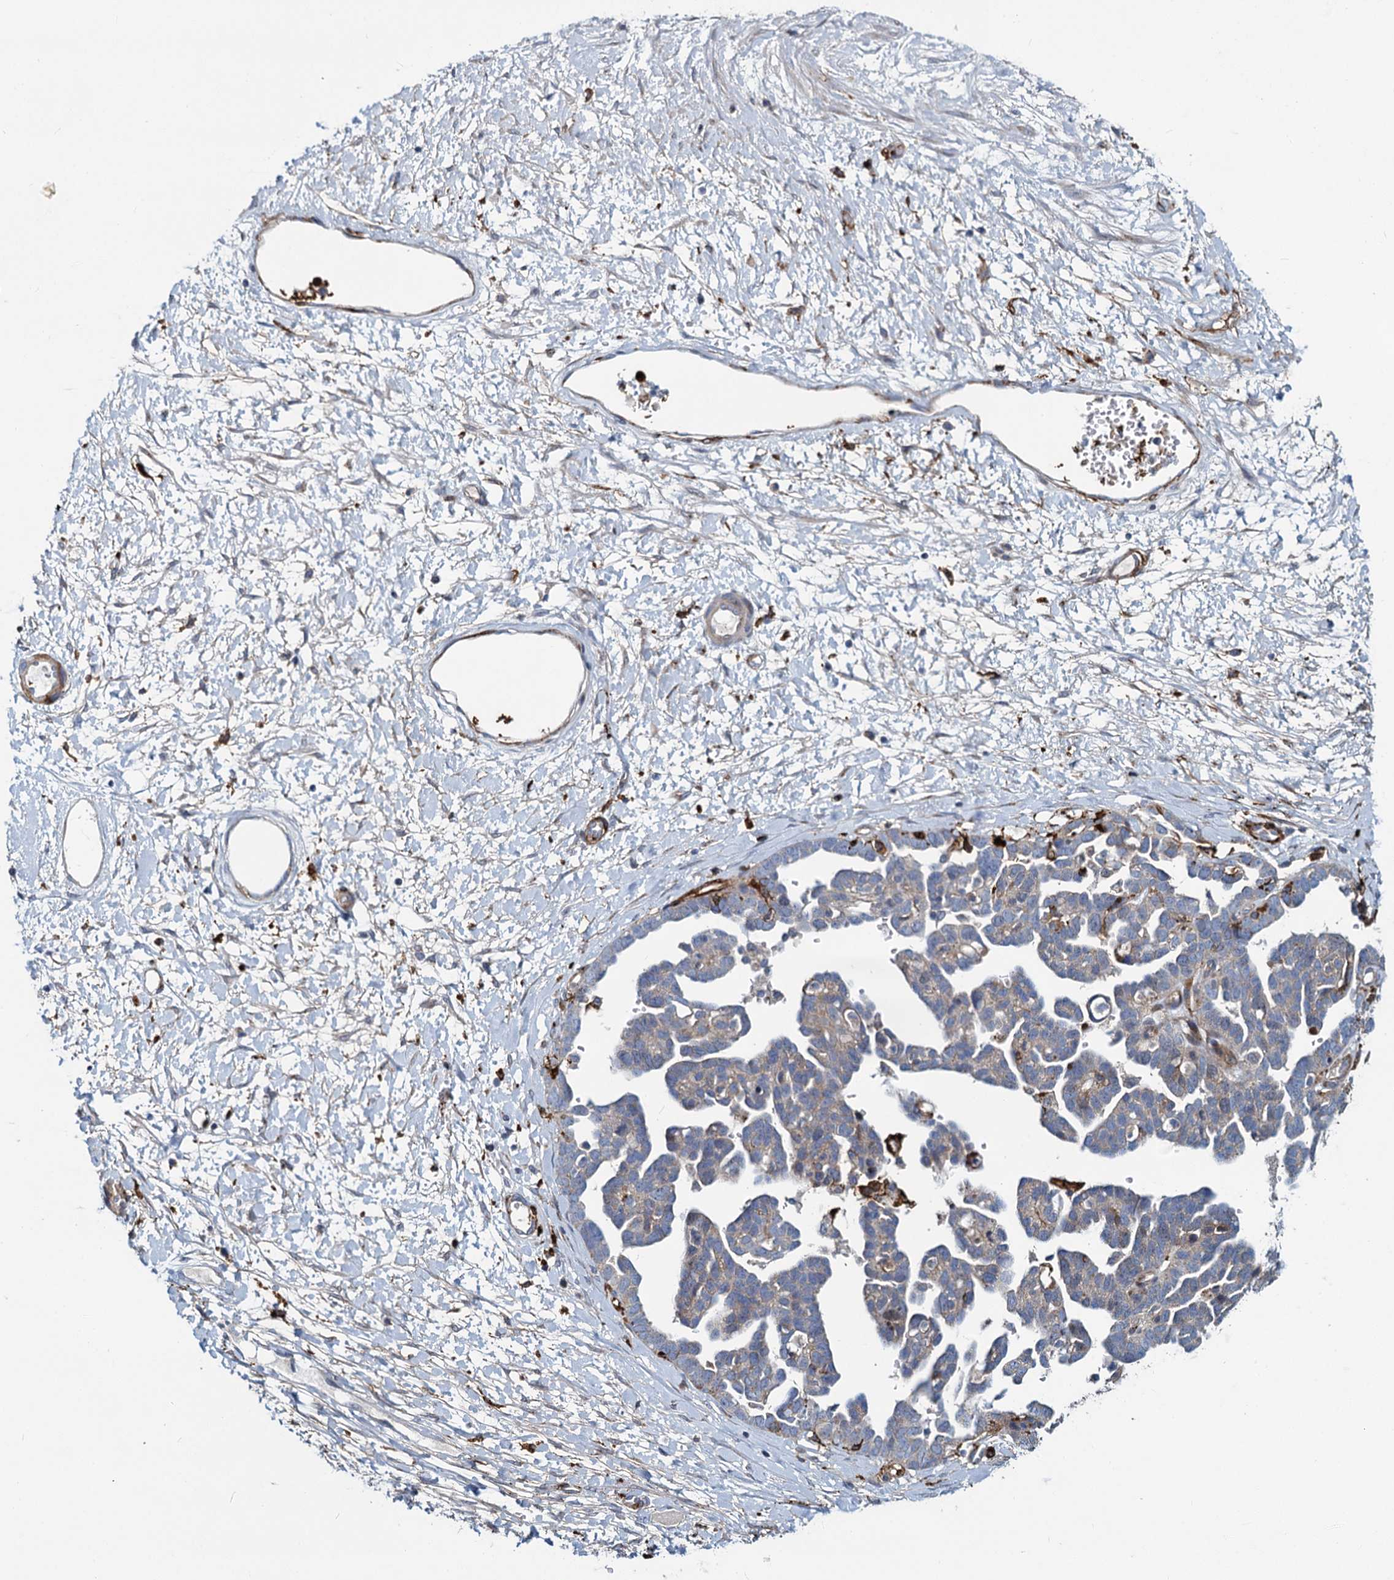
{"staining": {"intensity": "weak", "quantity": "<25%", "location": "cytoplasmic/membranous"}, "tissue": "ovarian cancer", "cell_type": "Tumor cells", "image_type": "cancer", "snomed": [{"axis": "morphology", "description": "Cystadenocarcinoma, serous, NOS"}, {"axis": "topography", "description": "Ovary"}], "caption": "Human ovarian serous cystadenocarcinoma stained for a protein using immunohistochemistry (IHC) demonstrates no staining in tumor cells.", "gene": "DCUN1D2", "patient": {"sex": "female", "age": 54}}